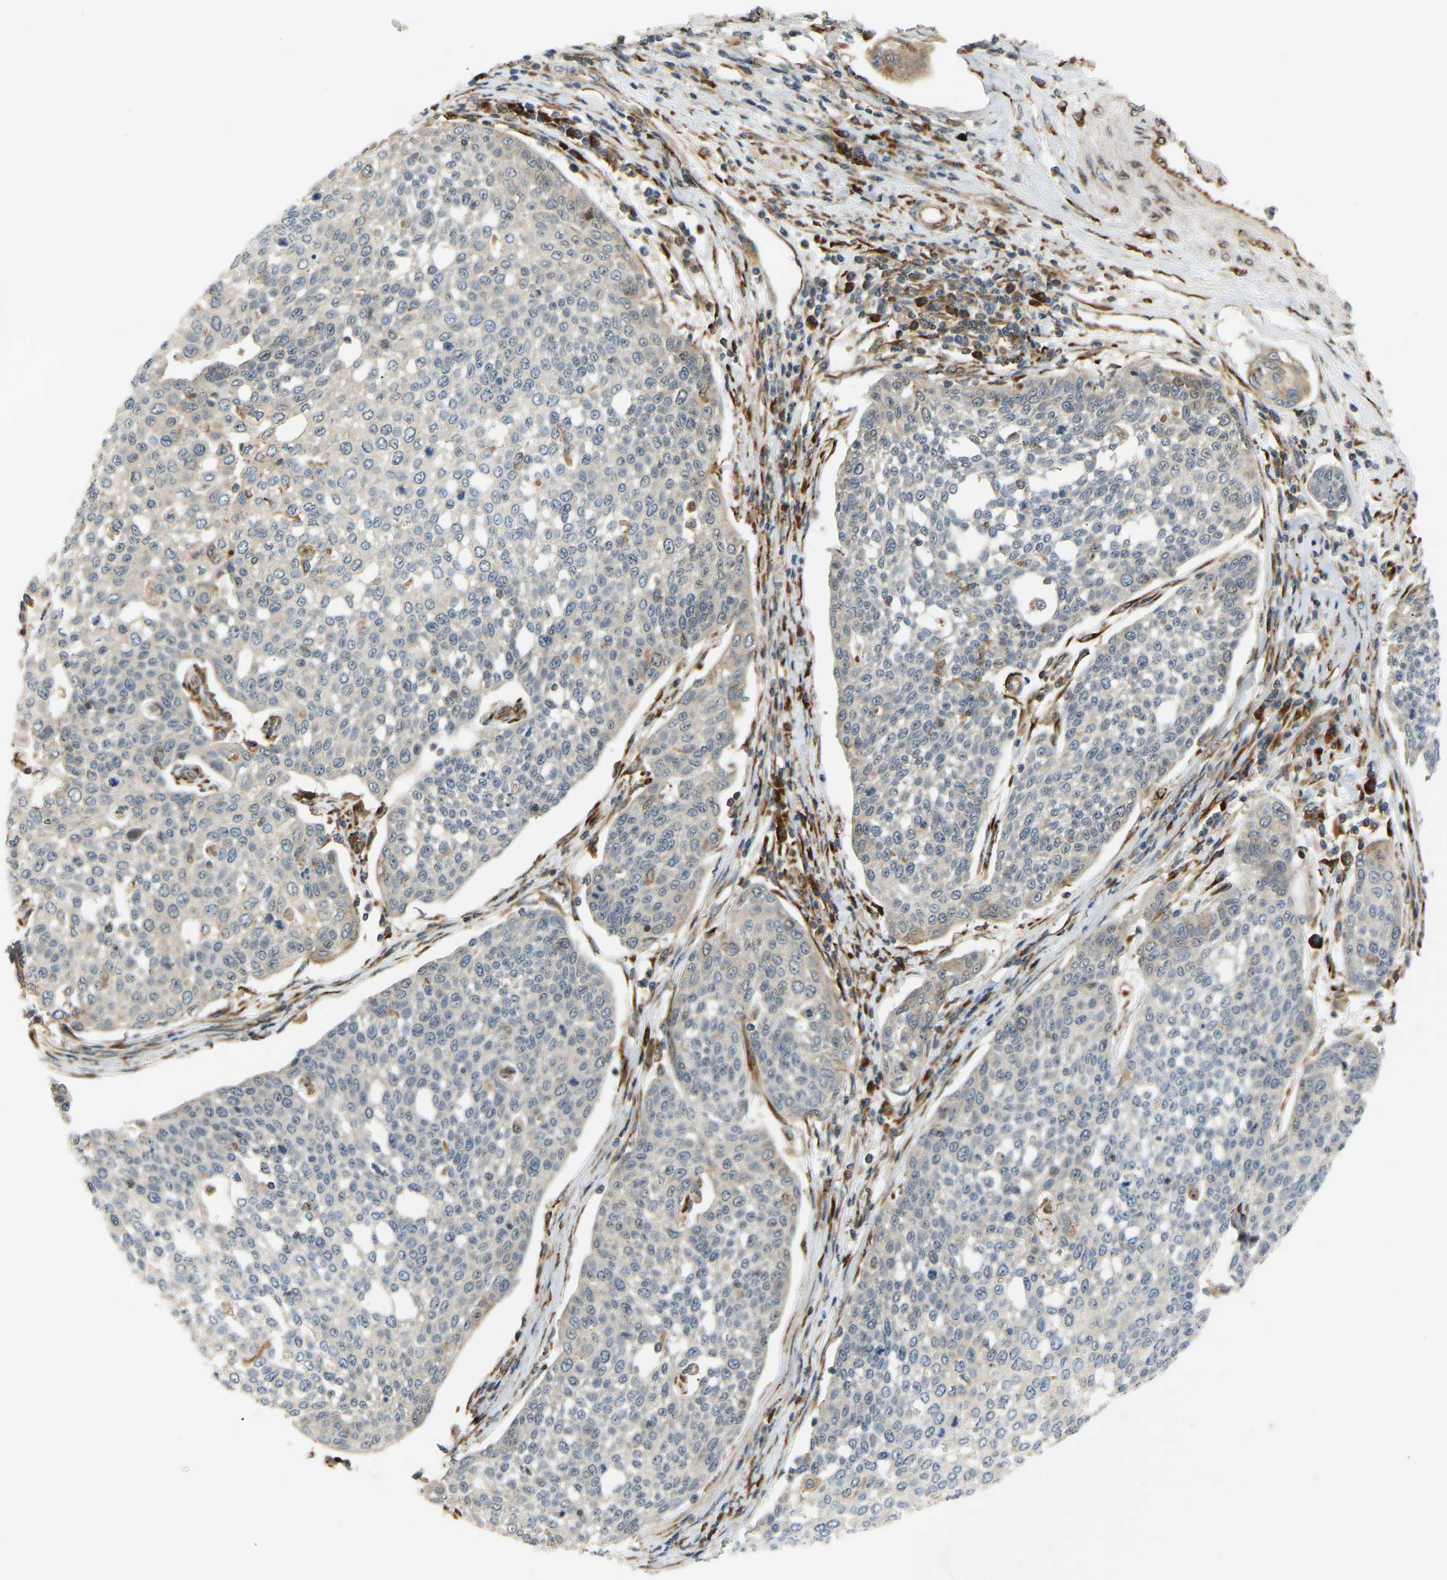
{"staining": {"intensity": "negative", "quantity": "none", "location": "none"}, "tissue": "cervical cancer", "cell_type": "Tumor cells", "image_type": "cancer", "snomed": [{"axis": "morphology", "description": "Squamous cell carcinoma, NOS"}, {"axis": "topography", "description": "Cervix"}], "caption": "Tumor cells show no significant expression in cervical cancer.", "gene": "PLCG2", "patient": {"sex": "female", "age": 34}}